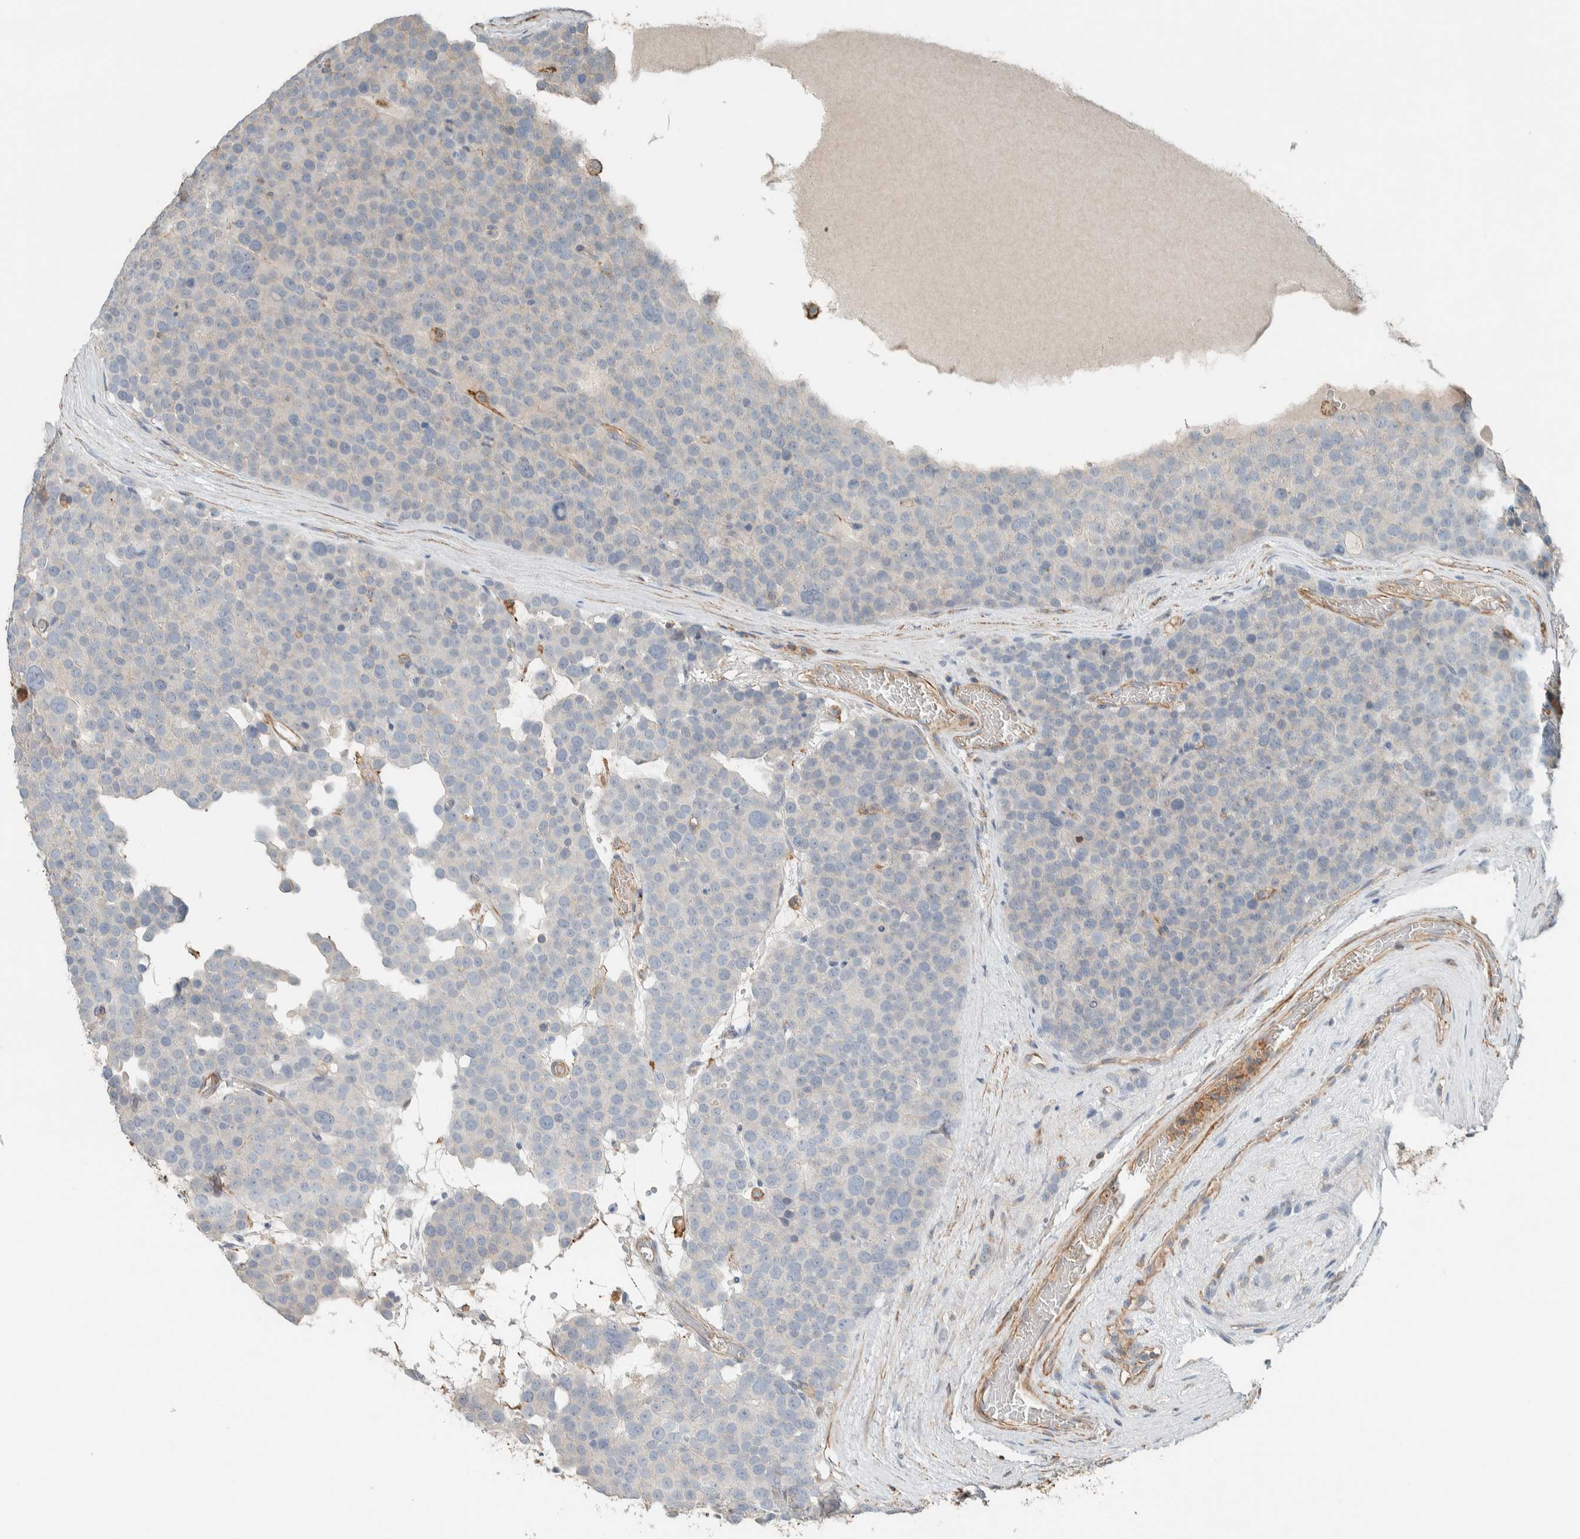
{"staining": {"intensity": "negative", "quantity": "none", "location": "none"}, "tissue": "testis cancer", "cell_type": "Tumor cells", "image_type": "cancer", "snomed": [{"axis": "morphology", "description": "Seminoma, NOS"}, {"axis": "topography", "description": "Testis"}], "caption": "DAB (3,3'-diaminobenzidine) immunohistochemical staining of human seminoma (testis) exhibits no significant staining in tumor cells.", "gene": "CTBP2", "patient": {"sex": "male", "age": 71}}